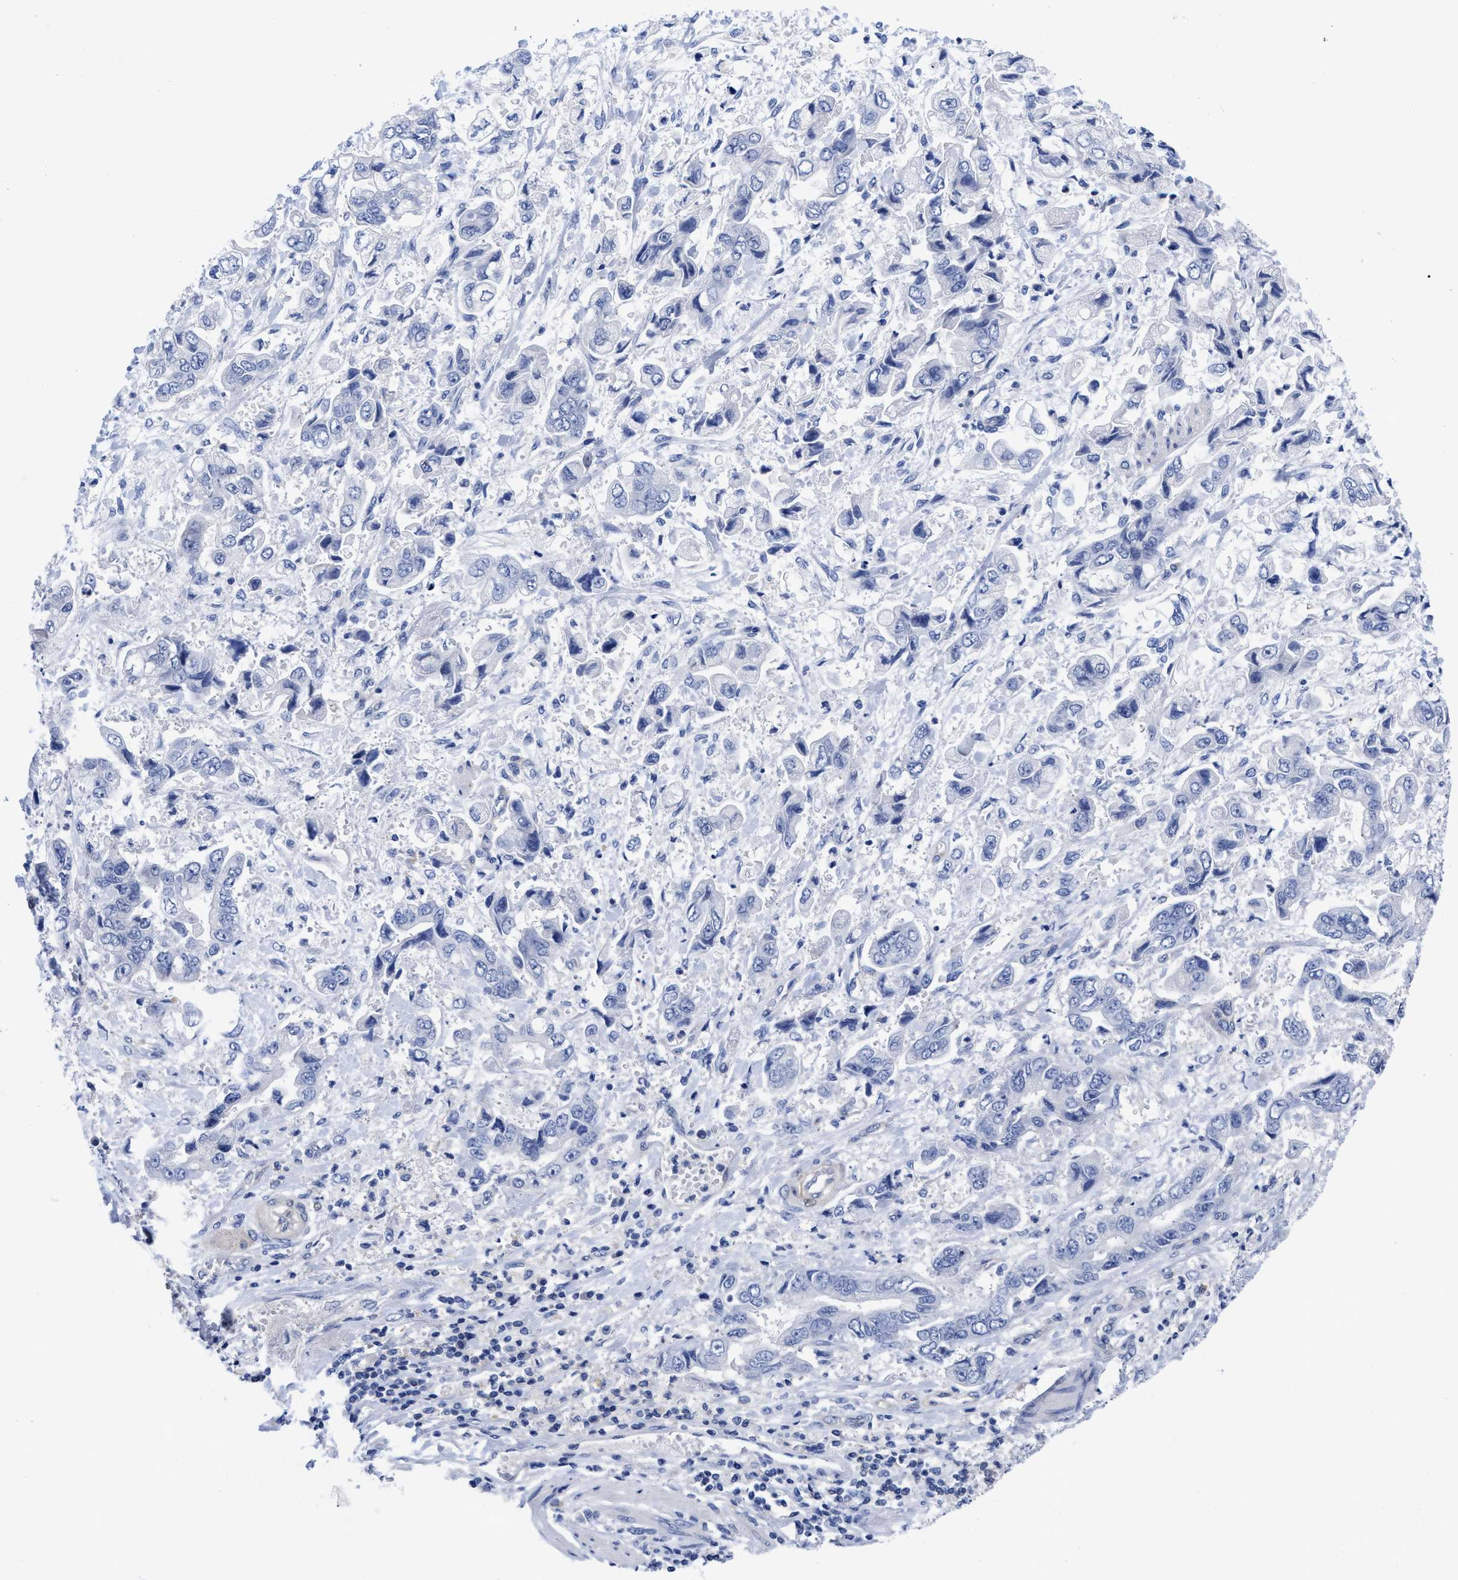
{"staining": {"intensity": "negative", "quantity": "none", "location": "none"}, "tissue": "stomach cancer", "cell_type": "Tumor cells", "image_type": "cancer", "snomed": [{"axis": "morphology", "description": "Normal tissue, NOS"}, {"axis": "morphology", "description": "Adenocarcinoma, NOS"}, {"axis": "topography", "description": "Stomach"}], "caption": "DAB immunohistochemical staining of human stomach adenocarcinoma shows no significant staining in tumor cells. (Stains: DAB immunohistochemistry (IHC) with hematoxylin counter stain, Microscopy: brightfield microscopy at high magnification).", "gene": "IRAG2", "patient": {"sex": "male", "age": 62}}